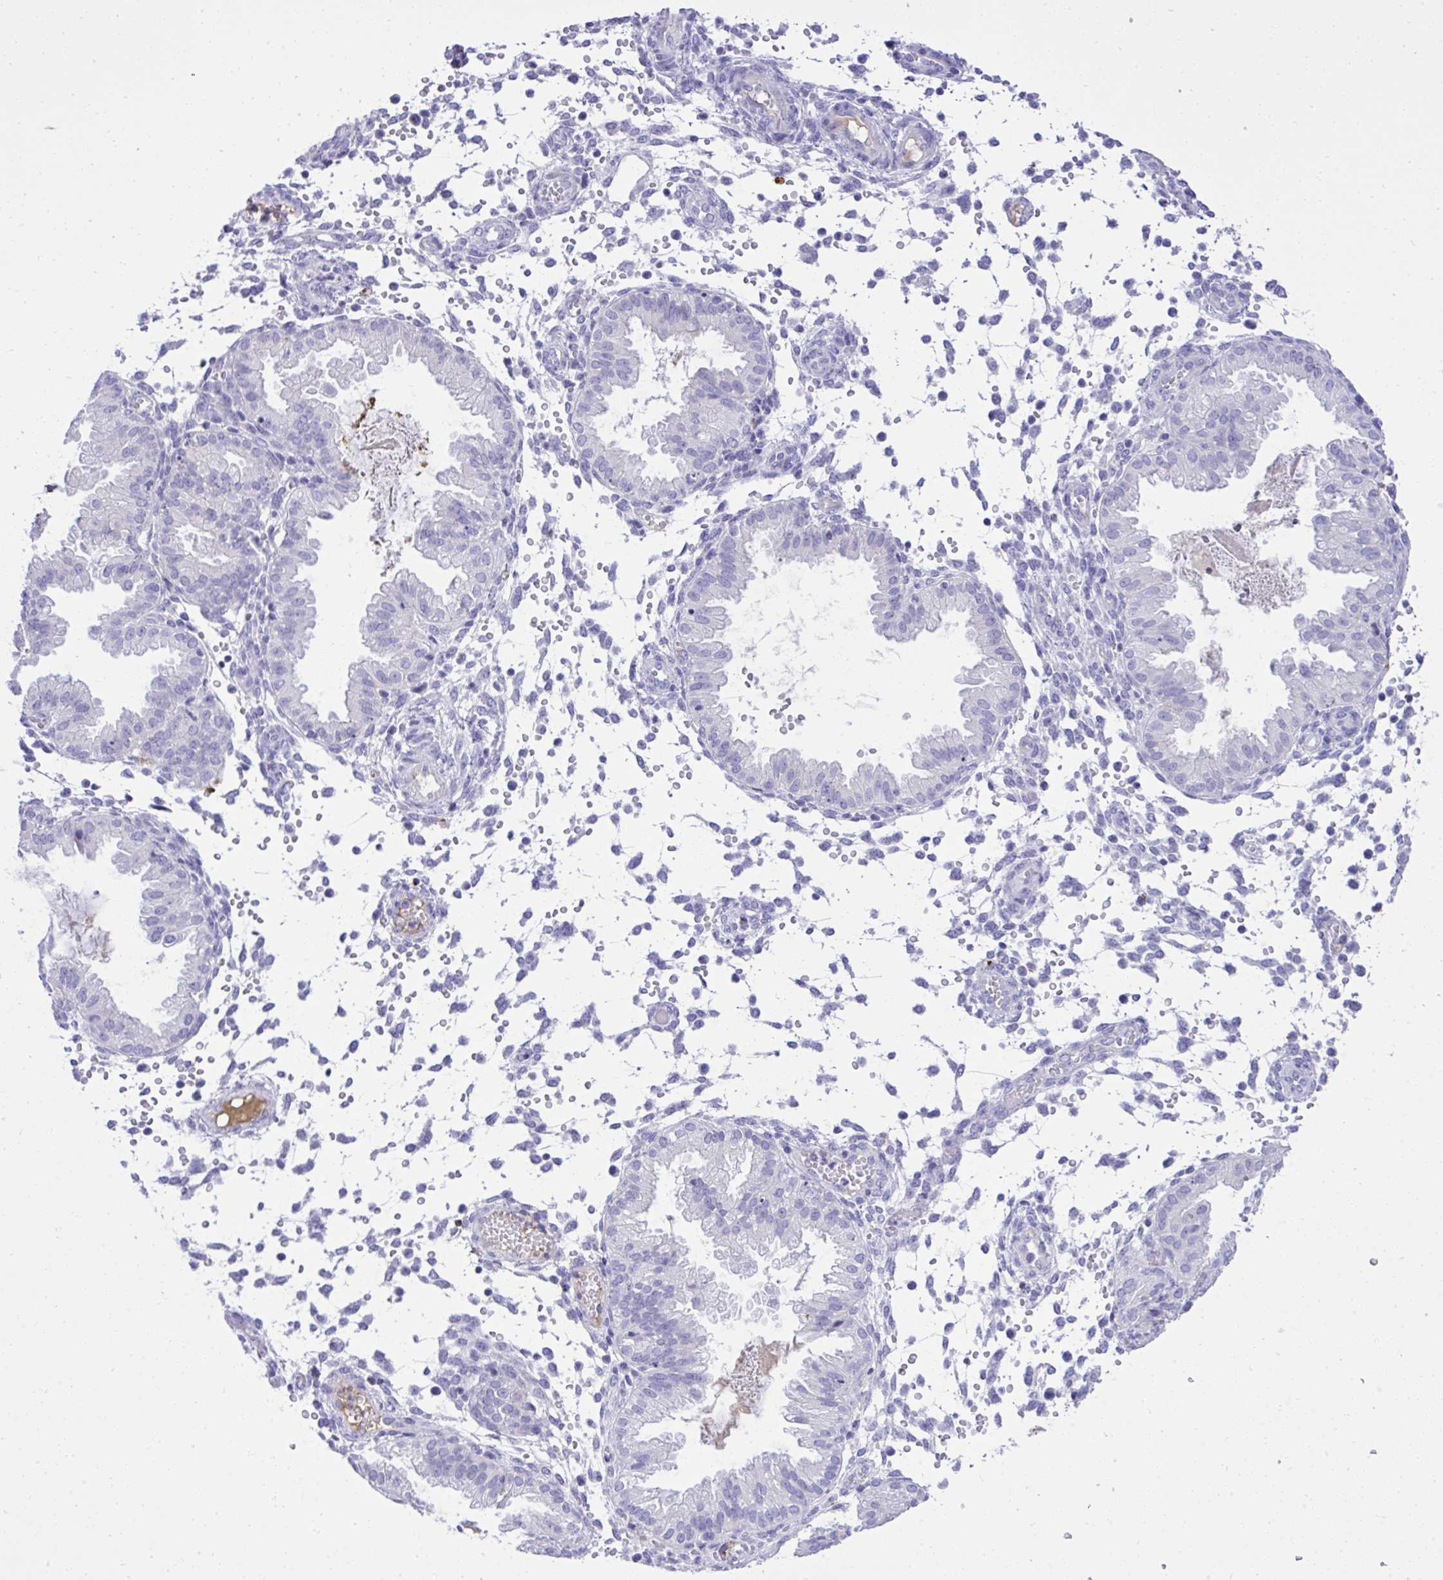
{"staining": {"intensity": "negative", "quantity": "none", "location": "none"}, "tissue": "endometrium", "cell_type": "Cells in endometrial stroma", "image_type": "normal", "snomed": [{"axis": "morphology", "description": "Normal tissue, NOS"}, {"axis": "topography", "description": "Endometrium"}], "caption": "Immunohistochemical staining of normal endometrium exhibits no significant expression in cells in endometrial stroma. The staining is performed using DAB brown chromogen with nuclei counter-stained in using hematoxylin.", "gene": "ST6GALNAC3", "patient": {"sex": "female", "age": 33}}